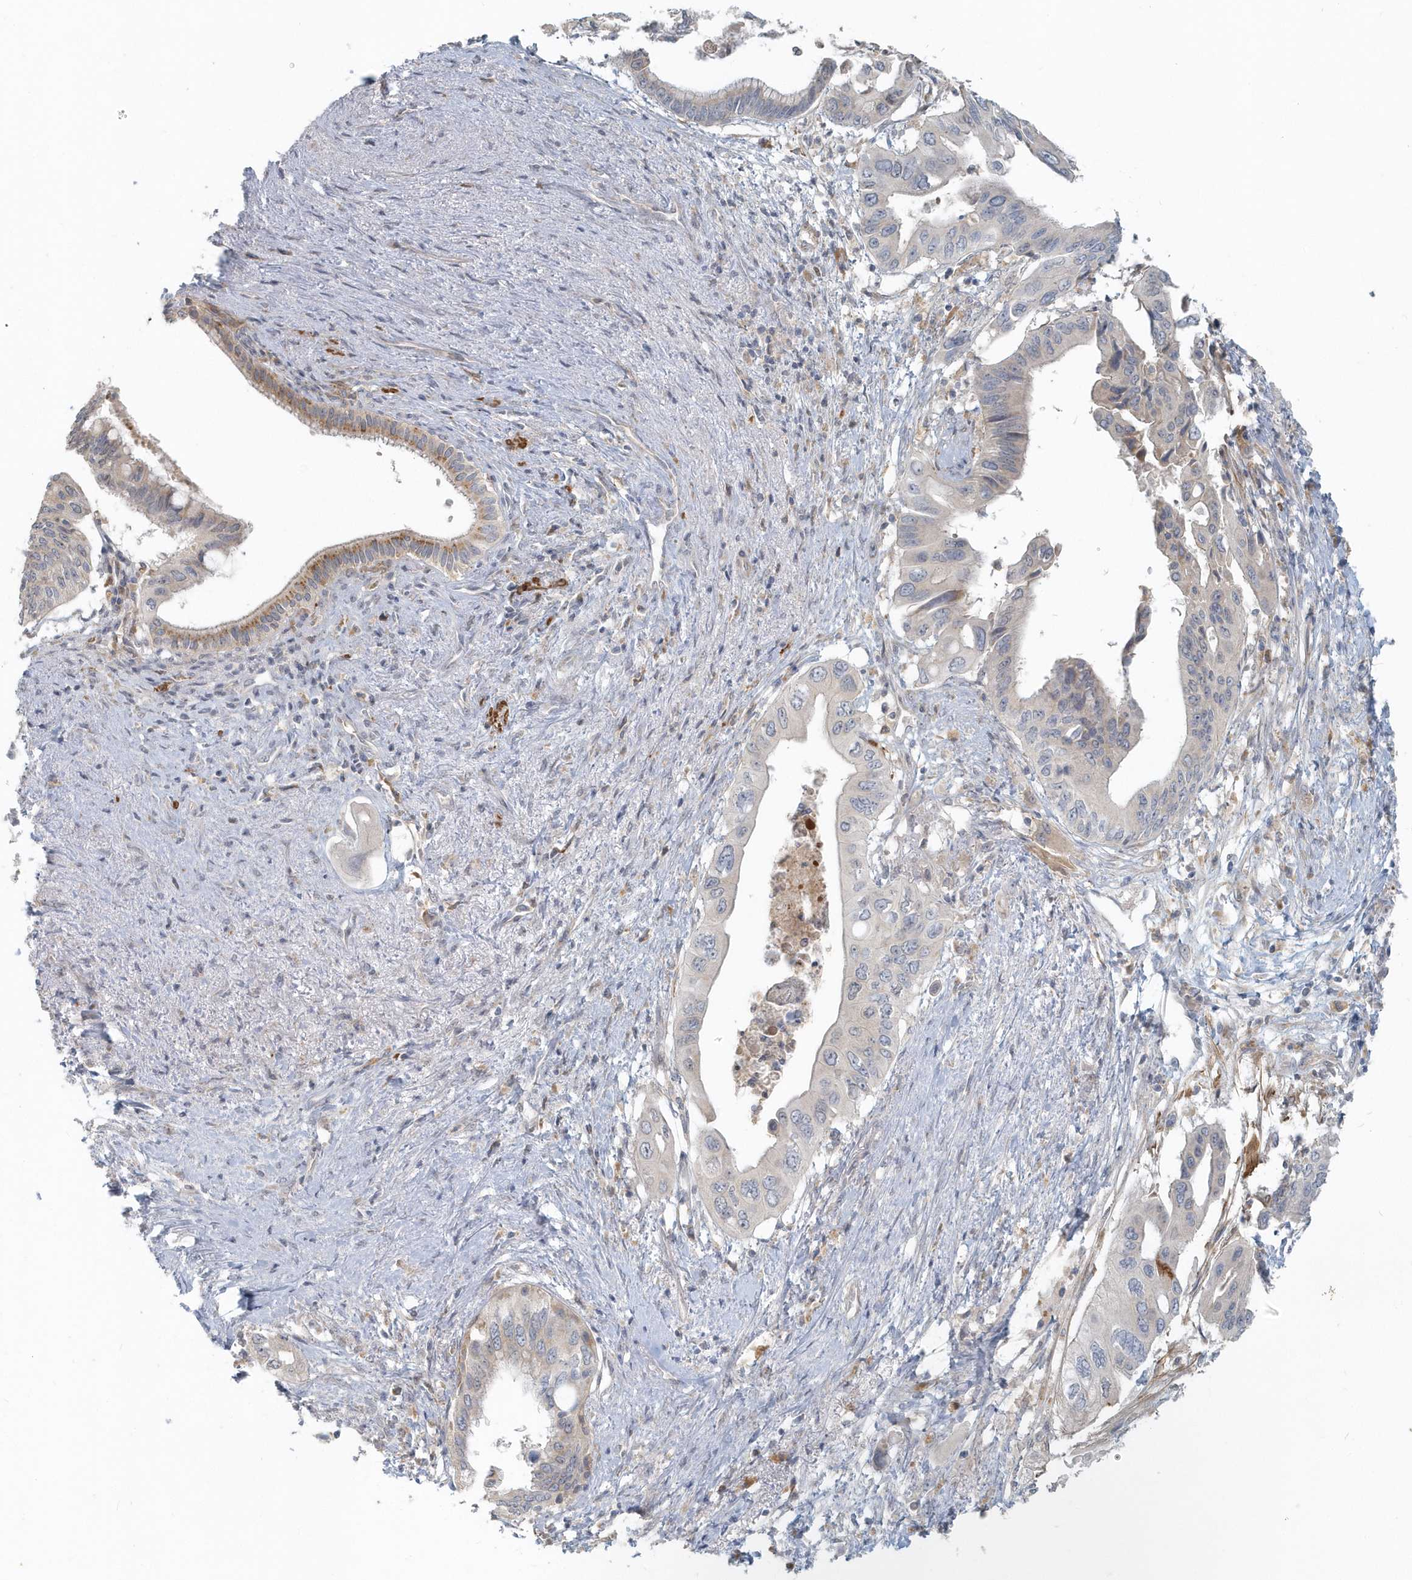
{"staining": {"intensity": "negative", "quantity": "none", "location": "none"}, "tissue": "pancreatic cancer", "cell_type": "Tumor cells", "image_type": "cancer", "snomed": [{"axis": "morphology", "description": "Adenocarcinoma, NOS"}, {"axis": "topography", "description": "Pancreas"}], "caption": "A high-resolution image shows immunohistochemistry (IHC) staining of pancreatic cancer (adenocarcinoma), which exhibits no significant expression in tumor cells.", "gene": "NAPB", "patient": {"sex": "male", "age": 66}}